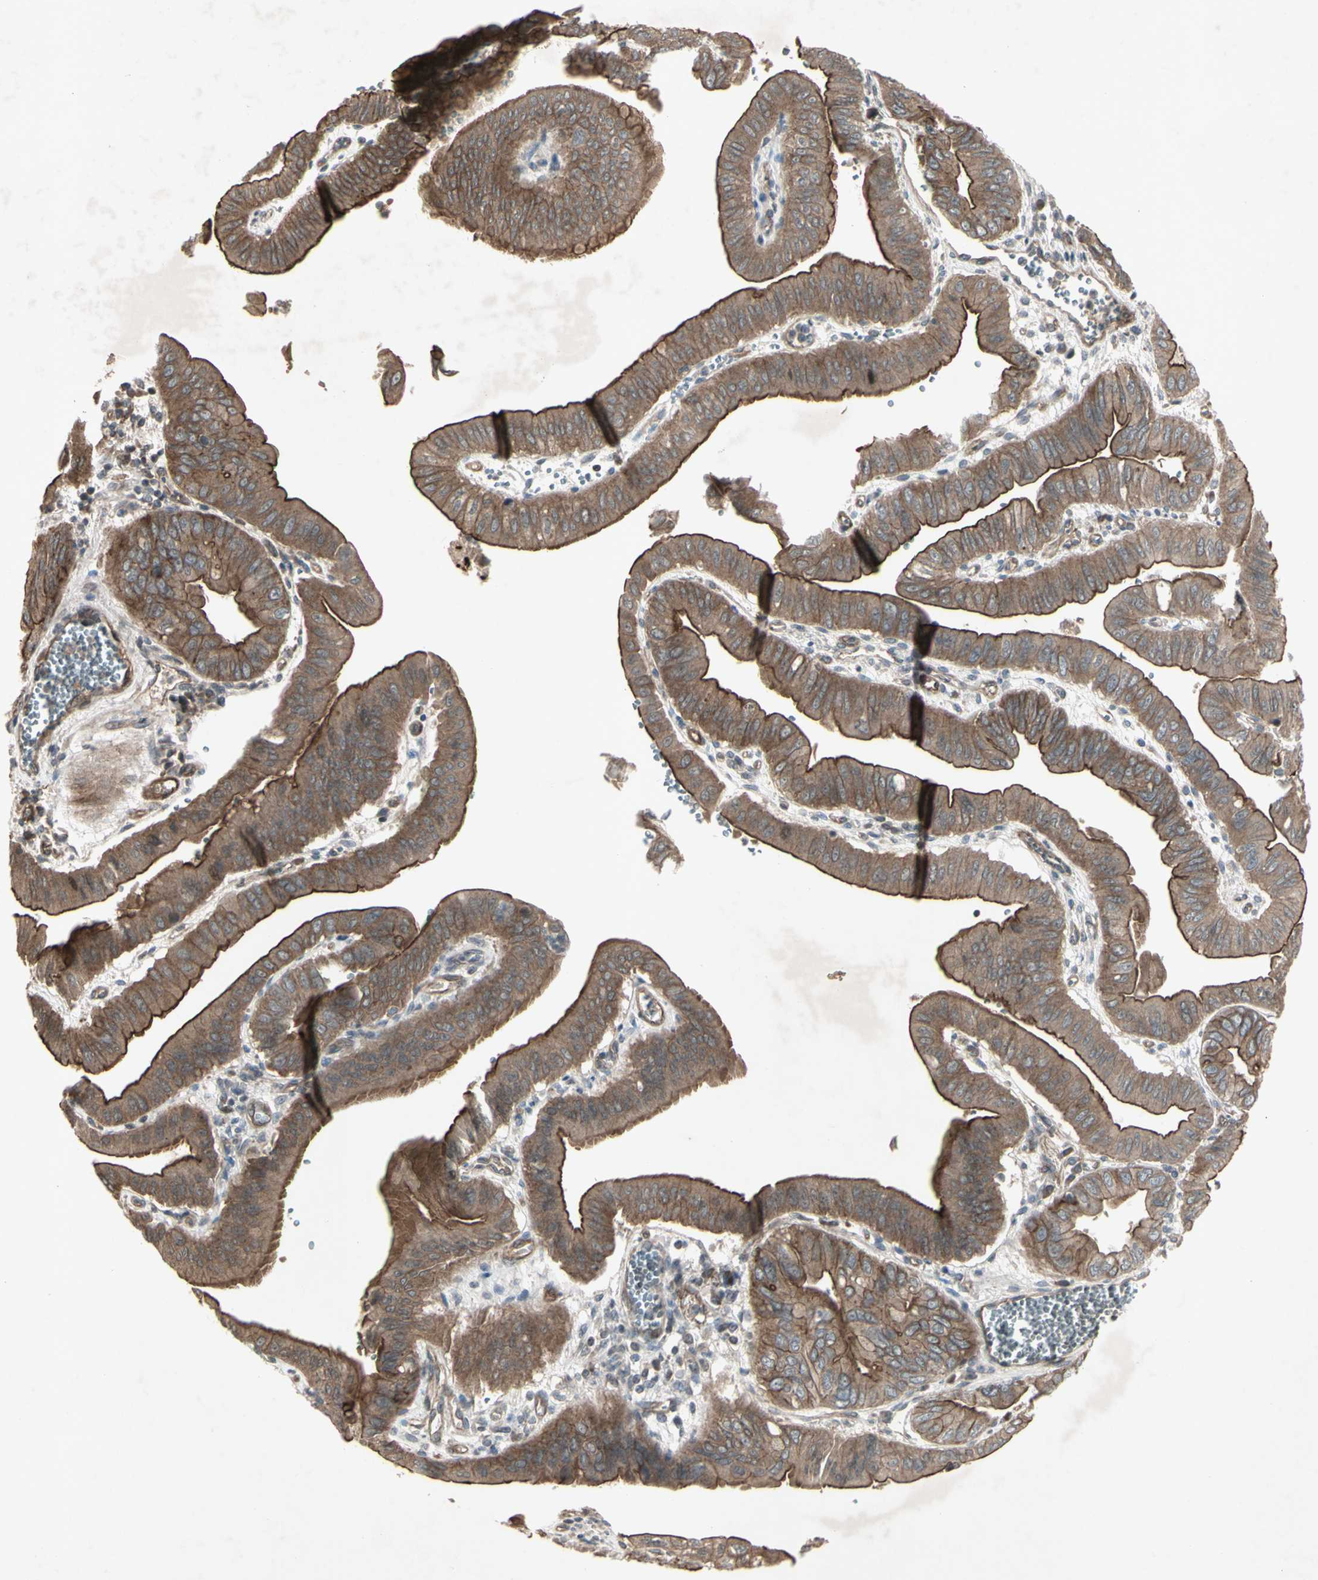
{"staining": {"intensity": "moderate", "quantity": ">75%", "location": "cytoplasmic/membranous"}, "tissue": "pancreatic cancer", "cell_type": "Tumor cells", "image_type": "cancer", "snomed": [{"axis": "morphology", "description": "Normal tissue, NOS"}, {"axis": "topography", "description": "Lymph node"}], "caption": "Tumor cells show medium levels of moderate cytoplasmic/membranous expression in about >75% of cells in pancreatic cancer.", "gene": "JAG1", "patient": {"sex": "male", "age": 50}}